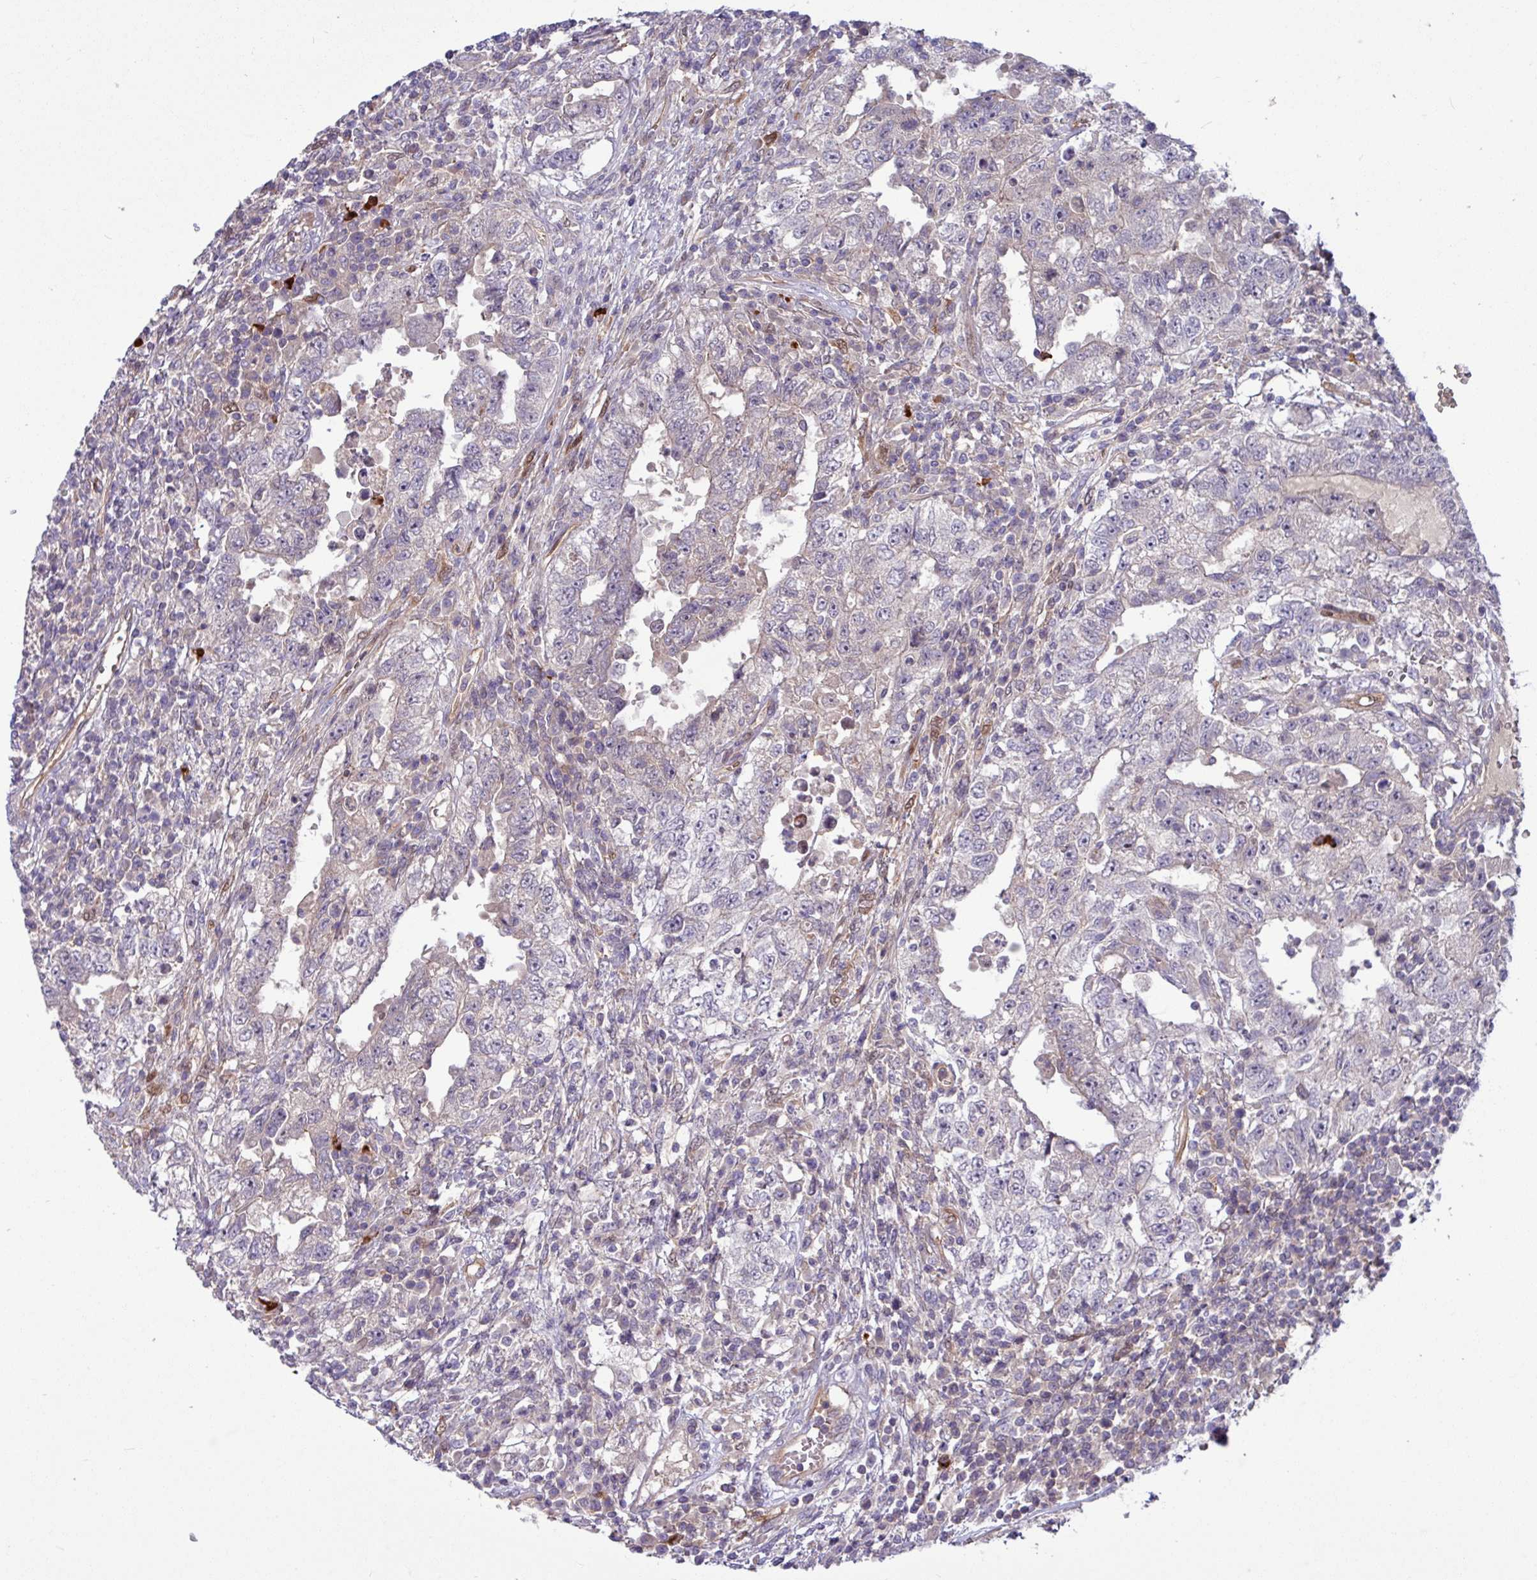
{"staining": {"intensity": "negative", "quantity": "none", "location": "none"}, "tissue": "testis cancer", "cell_type": "Tumor cells", "image_type": "cancer", "snomed": [{"axis": "morphology", "description": "Carcinoma, Embryonal, NOS"}, {"axis": "topography", "description": "Testis"}], "caption": "Immunohistochemistry (IHC) histopathology image of neoplastic tissue: testis embryonal carcinoma stained with DAB displays no significant protein expression in tumor cells.", "gene": "B4GALNT4", "patient": {"sex": "male", "age": 26}}